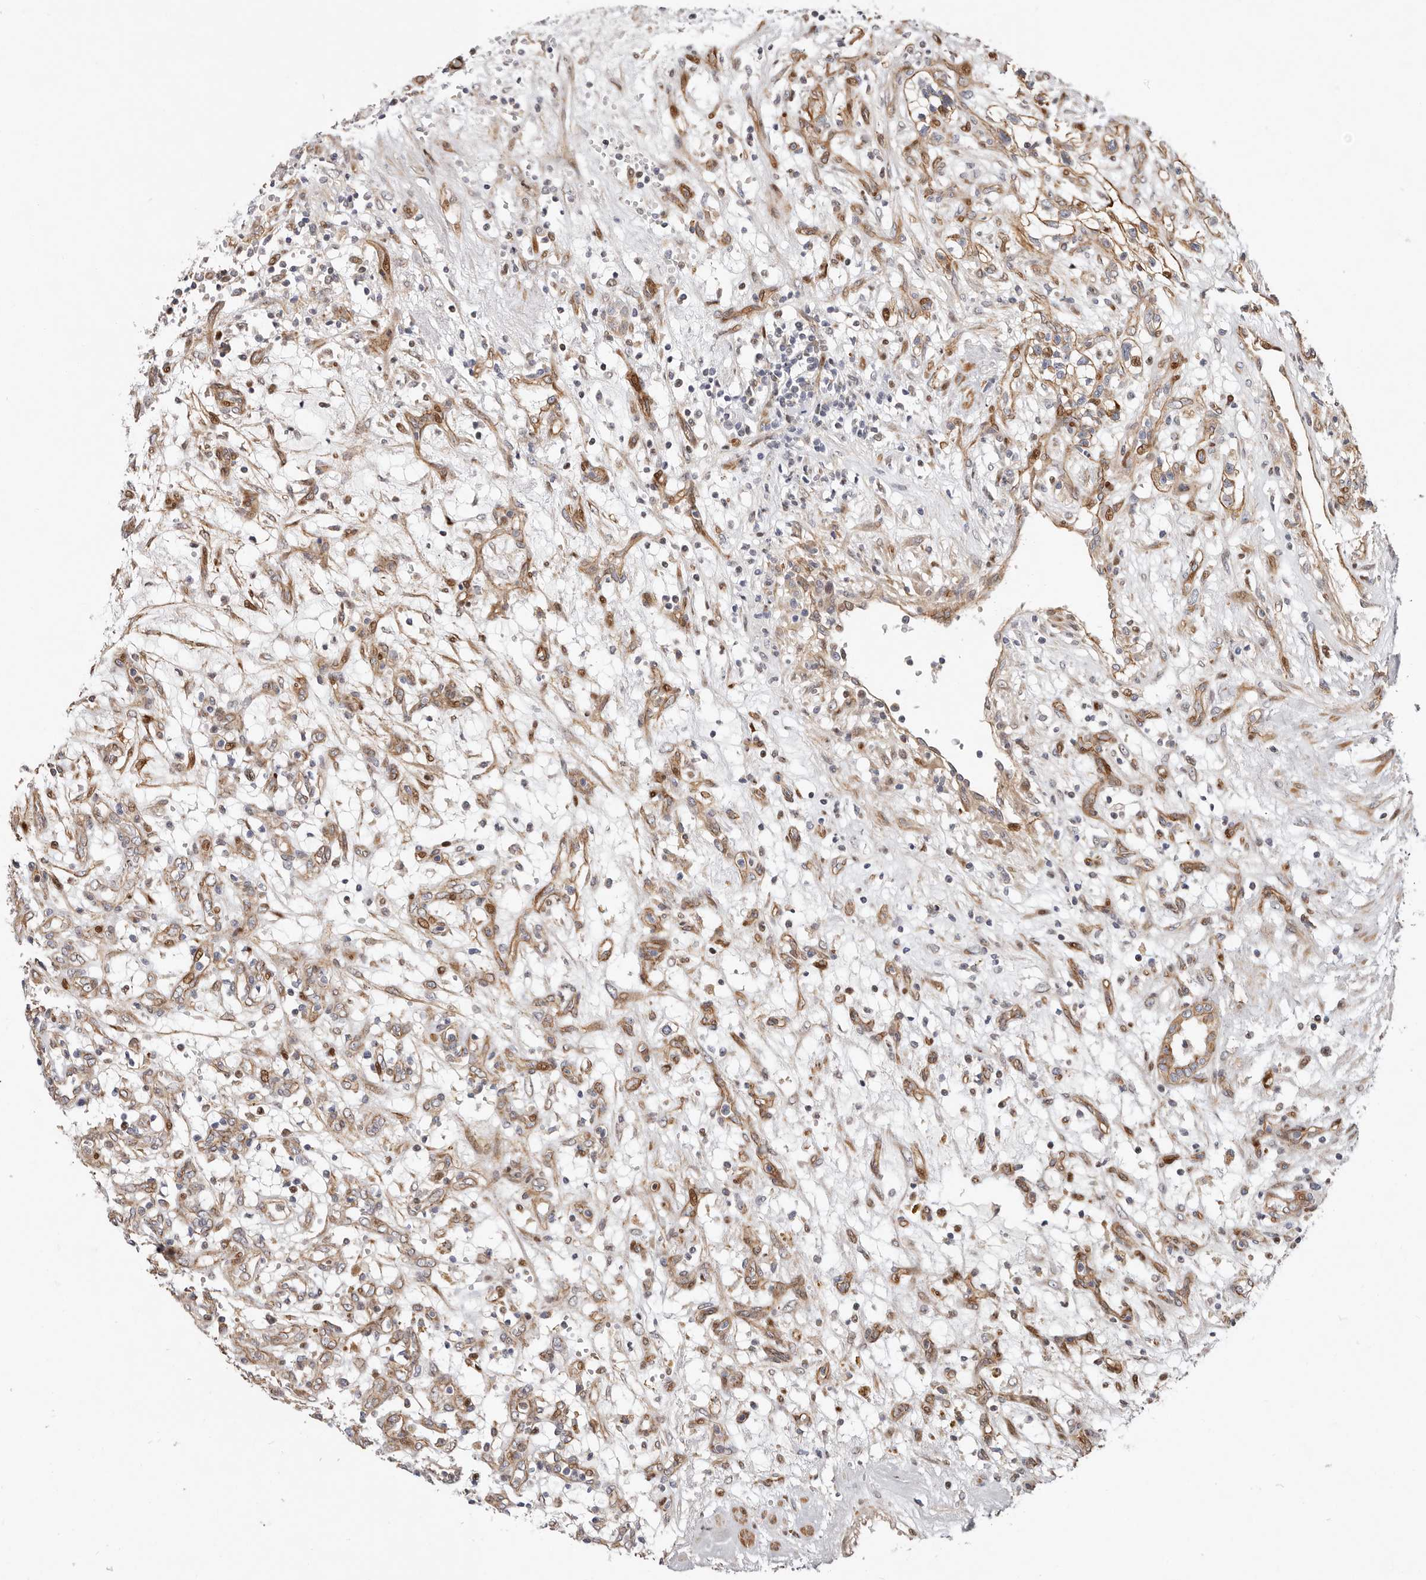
{"staining": {"intensity": "moderate", "quantity": "25%-75%", "location": "cytoplasmic/membranous,nuclear"}, "tissue": "renal cancer", "cell_type": "Tumor cells", "image_type": "cancer", "snomed": [{"axis": "morphology", "description": "Adenocarcinoma, NOS"}, {"axis": "topography", "description": "Kidney"}], "caption": "Protein staining demonstrates moderate cytoplasmic/membranous and nuclear staining in about 25%-75% of tumor cells in adenocarcinoma (renal).", "gene": "EPHX3", "patient": {"sex": "female", "age": 57}}